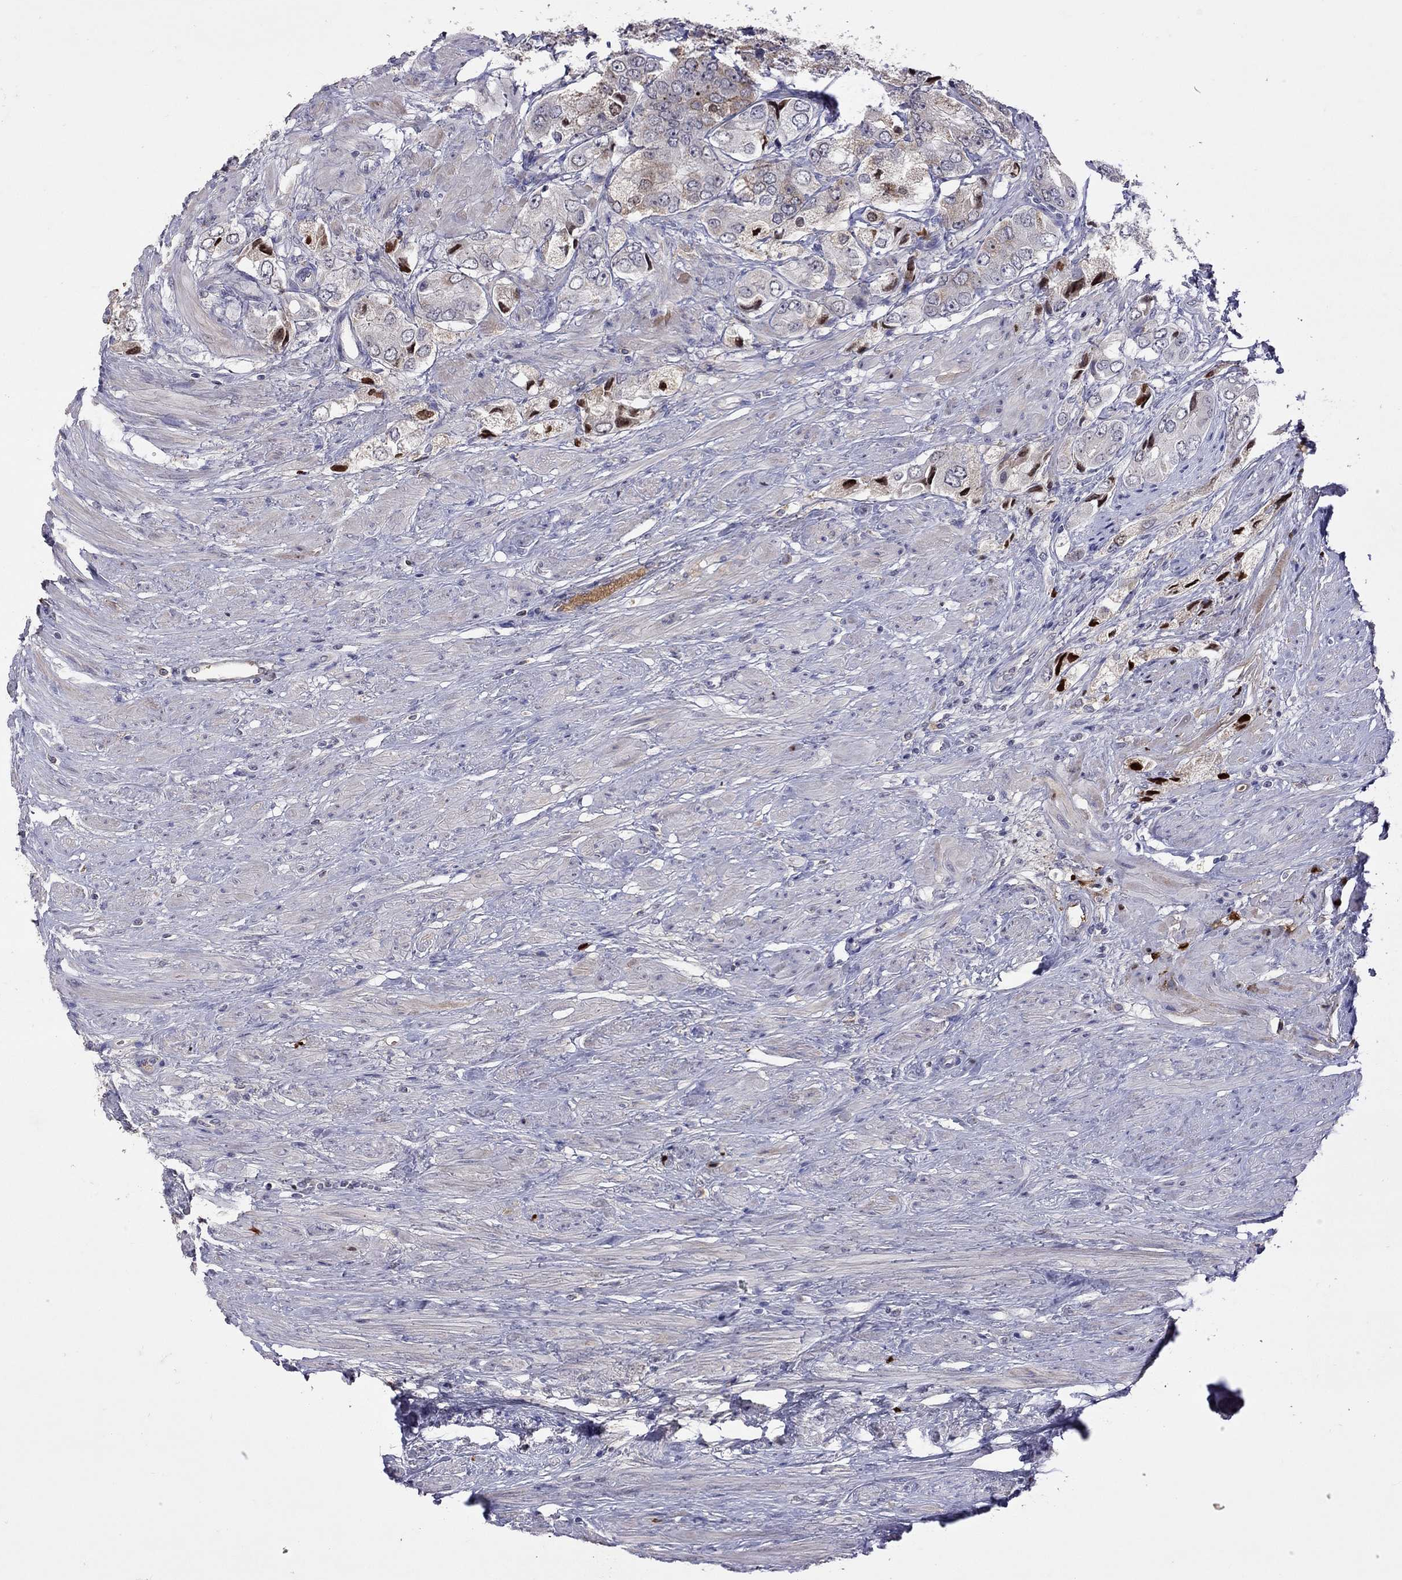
{"staining": {"intensity": "weak", "quantity": "<25%", "location": "cytoplasmic/membranous"}, "tissue": "prostate cancer", "cell_type": "Tumor cells", "image_type": "cancer", "snomed": [{"axis": "morphology", "description": "Adenocarcinoma, Low grade"}, {"axis": "topography", "description": "Prostate"}], "caption": "Prostate cancer (low-grade adenocarcinoma) was stained to show a protein in brown. There is no significant expression in tumor cells.", "gene": "SERPINA3", "patient": {"sex": "male", "age": 69}}